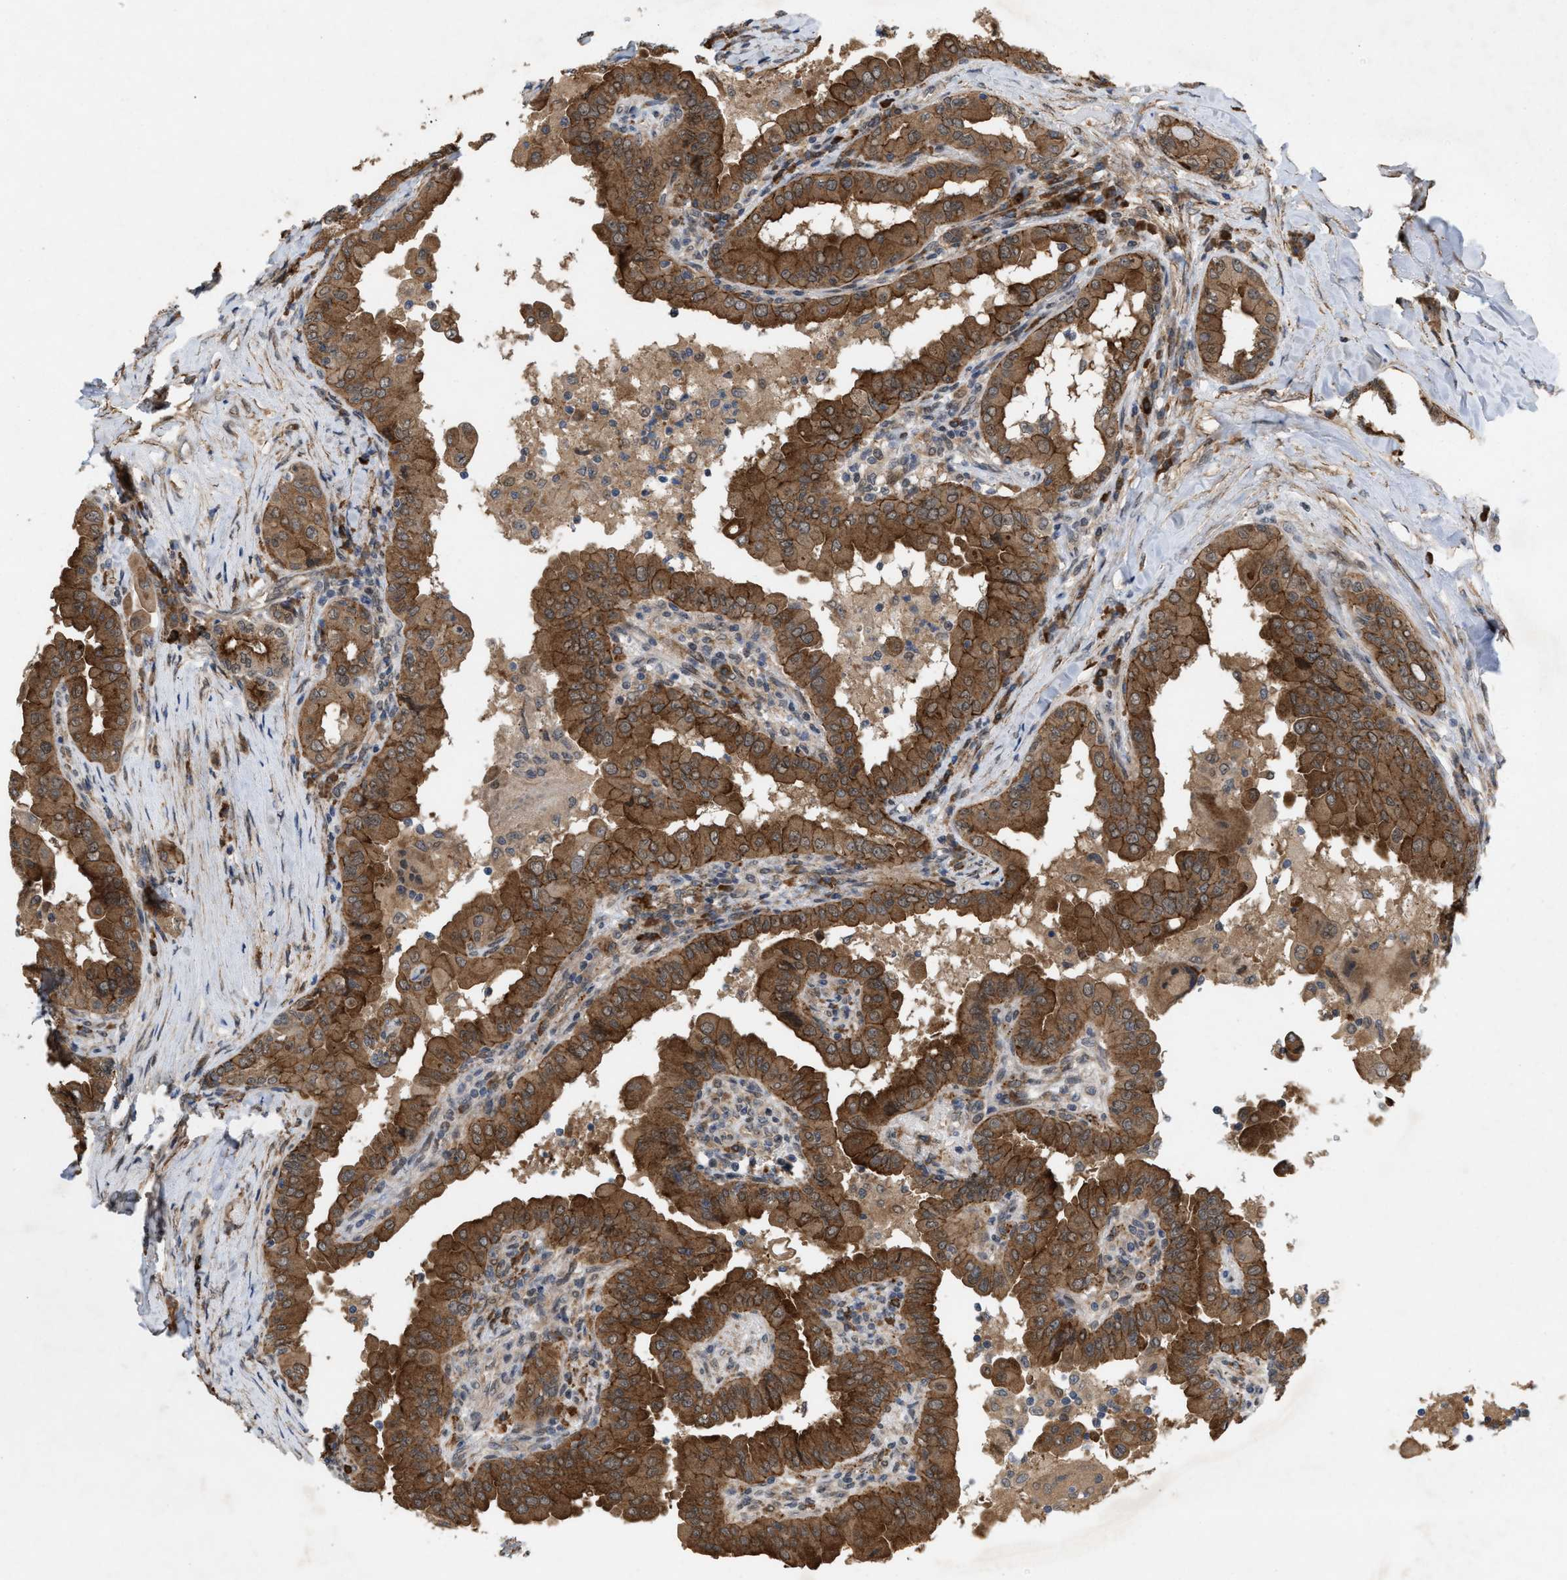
{"staining": {"intensity": "strong", "quantity": ">75%", "location": "cytoplasmic/membranous"}, "tissue": "thyroid cancer", "cell_type": "Tumor cells", "image_type": "cancer", "snomed": [{"axis": "morphology", "description": "Papillary adenocarcinoma, NOS"}, {"axis": "topography", "description": "Thyroid gland"}], "caption": "Protein positivity by IHC exhibits strong cytoplasmic/membranous staining in about >75% of tumor cells in papillary adenocarcinoma (thyroid).", "gene": "MFSD6", "patient": {"sex": "male", "age": 33}}